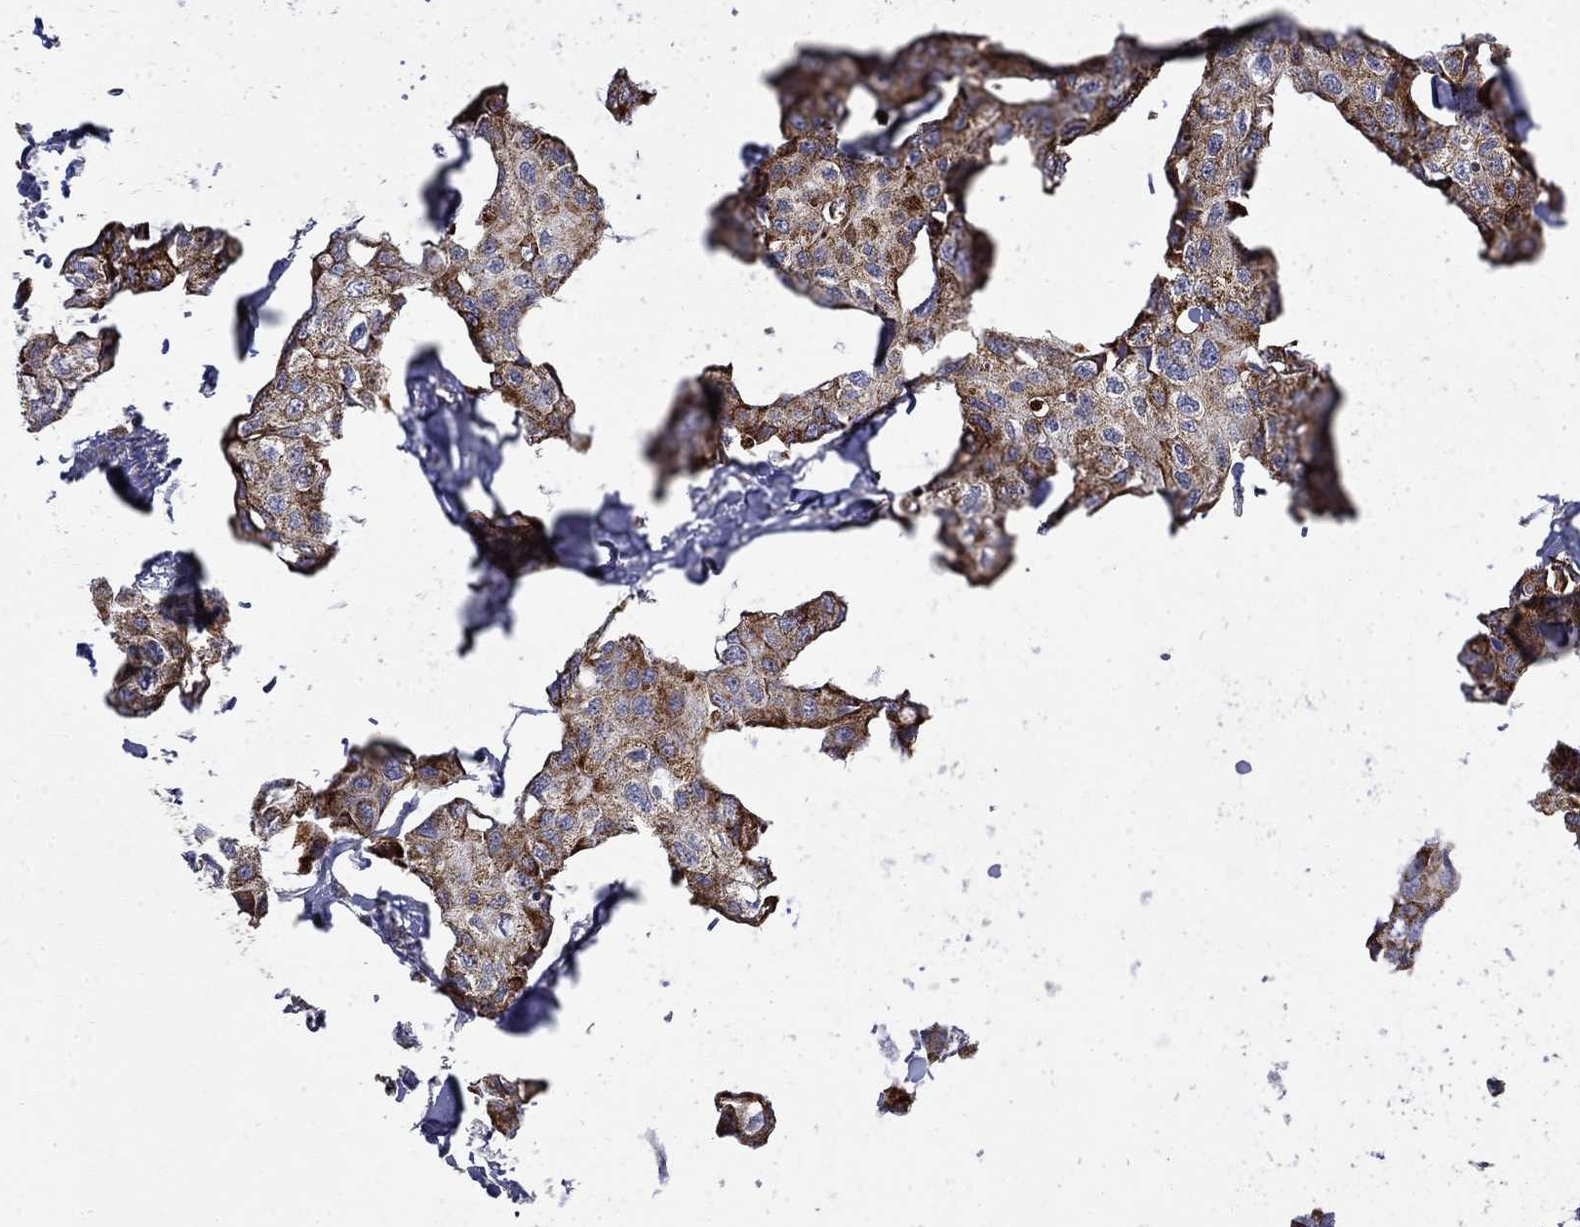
{"staining": {"intensity": "strong", "quantity": "25%-75%", "location": "cytoplasmic/membranous"}, "tissue": "breast cancer", "cell_type": "Tumor cells", "image_type": "cancer", "snomed": [{"axis": "morphology", "description": "Duct carcinoma"}, {"axis": "topography", "description": "Breast"}], "caption": "The immunohistochemical stain highlights strong cytoplasmic/membranous positivity in tumor cells of invasive ductal carcinoma (breast) tissue.", "gene": "PCBP3", "patient": {"sex": "female", "age": 80}}